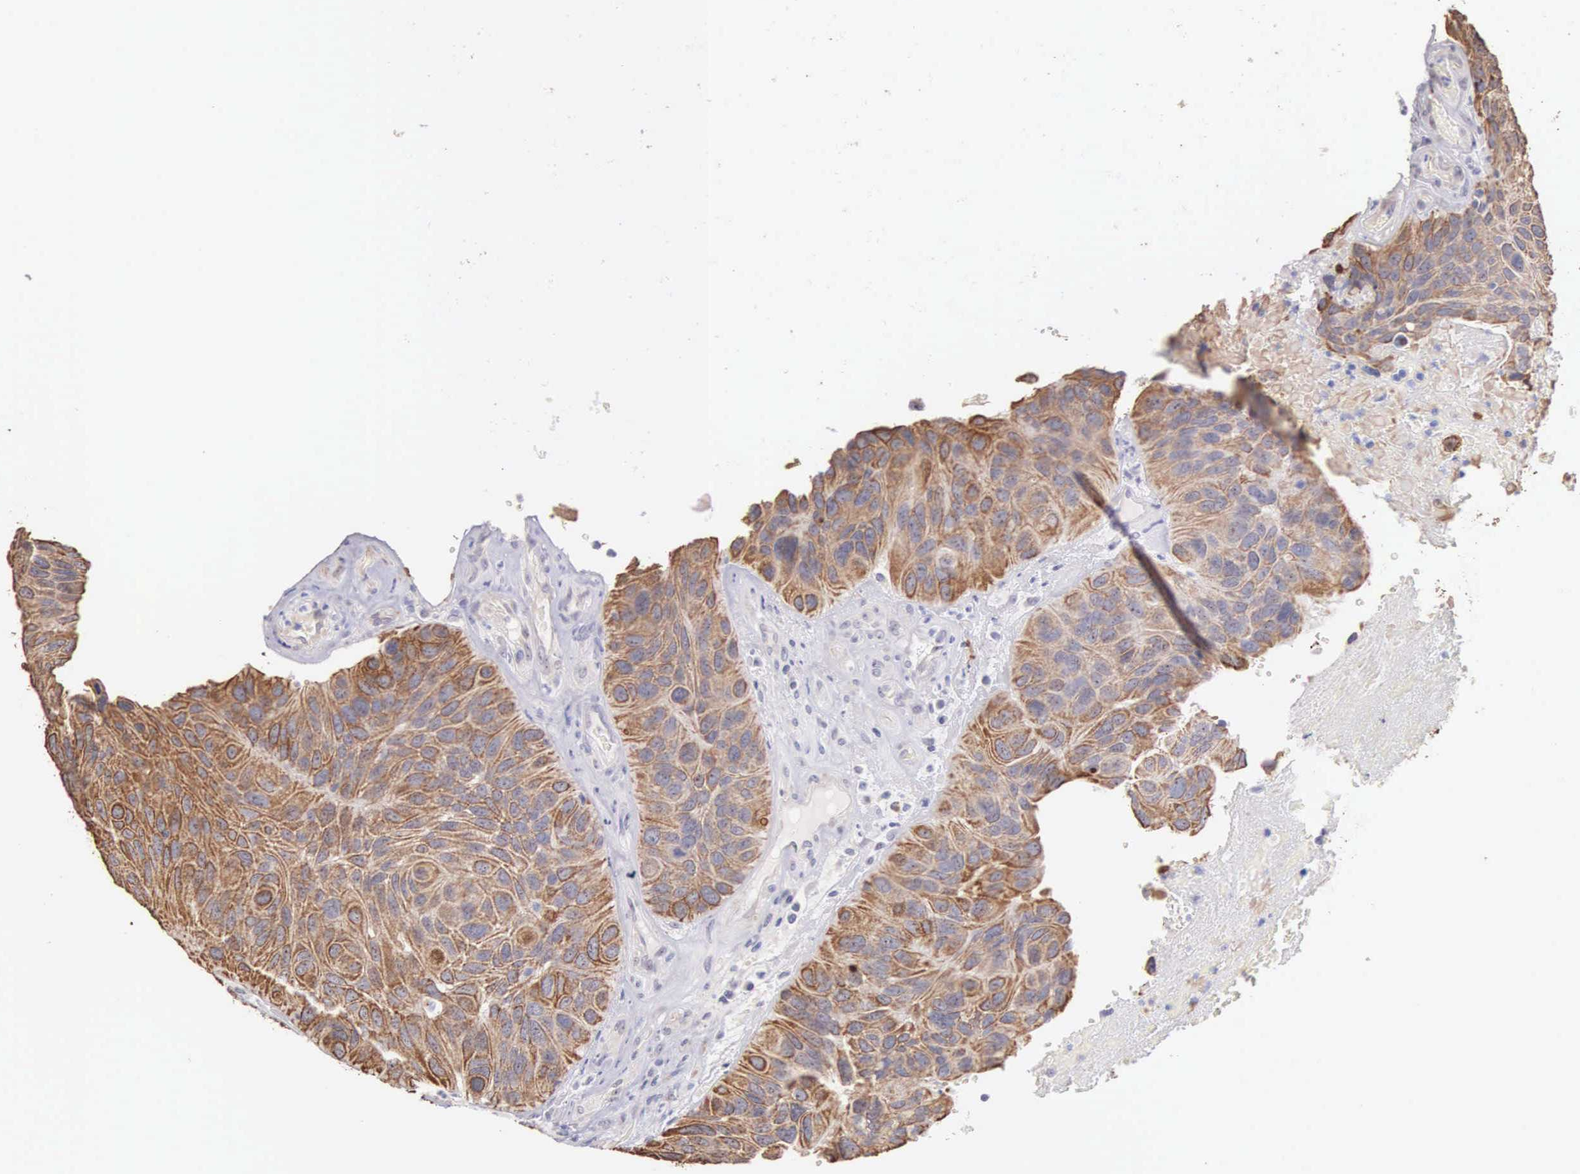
{"staining": {"intensity": "moderate", "quantity": ">75%", "location": "cytoplasmic/membranous"}, "tissue": "urothelial cancer", "cell_type": "Tumor cells", "image_type": "cancer", "snomed": [{"axis": "morphology", "description": "Urothelial carcinoma, High grade"}, {"axis": "topography", "description": "Urinary bladder"}], "caption": "An image of human urothelial carcinoma (high-grade) stained for a protein demonstrates moderate cytoplasmic/membranous brown staining in tumor cells. (DAB IHC with brightfield microscopy, high magnification).", "gene": "PIR", "patient": {"sex": "male", "age": 66}}